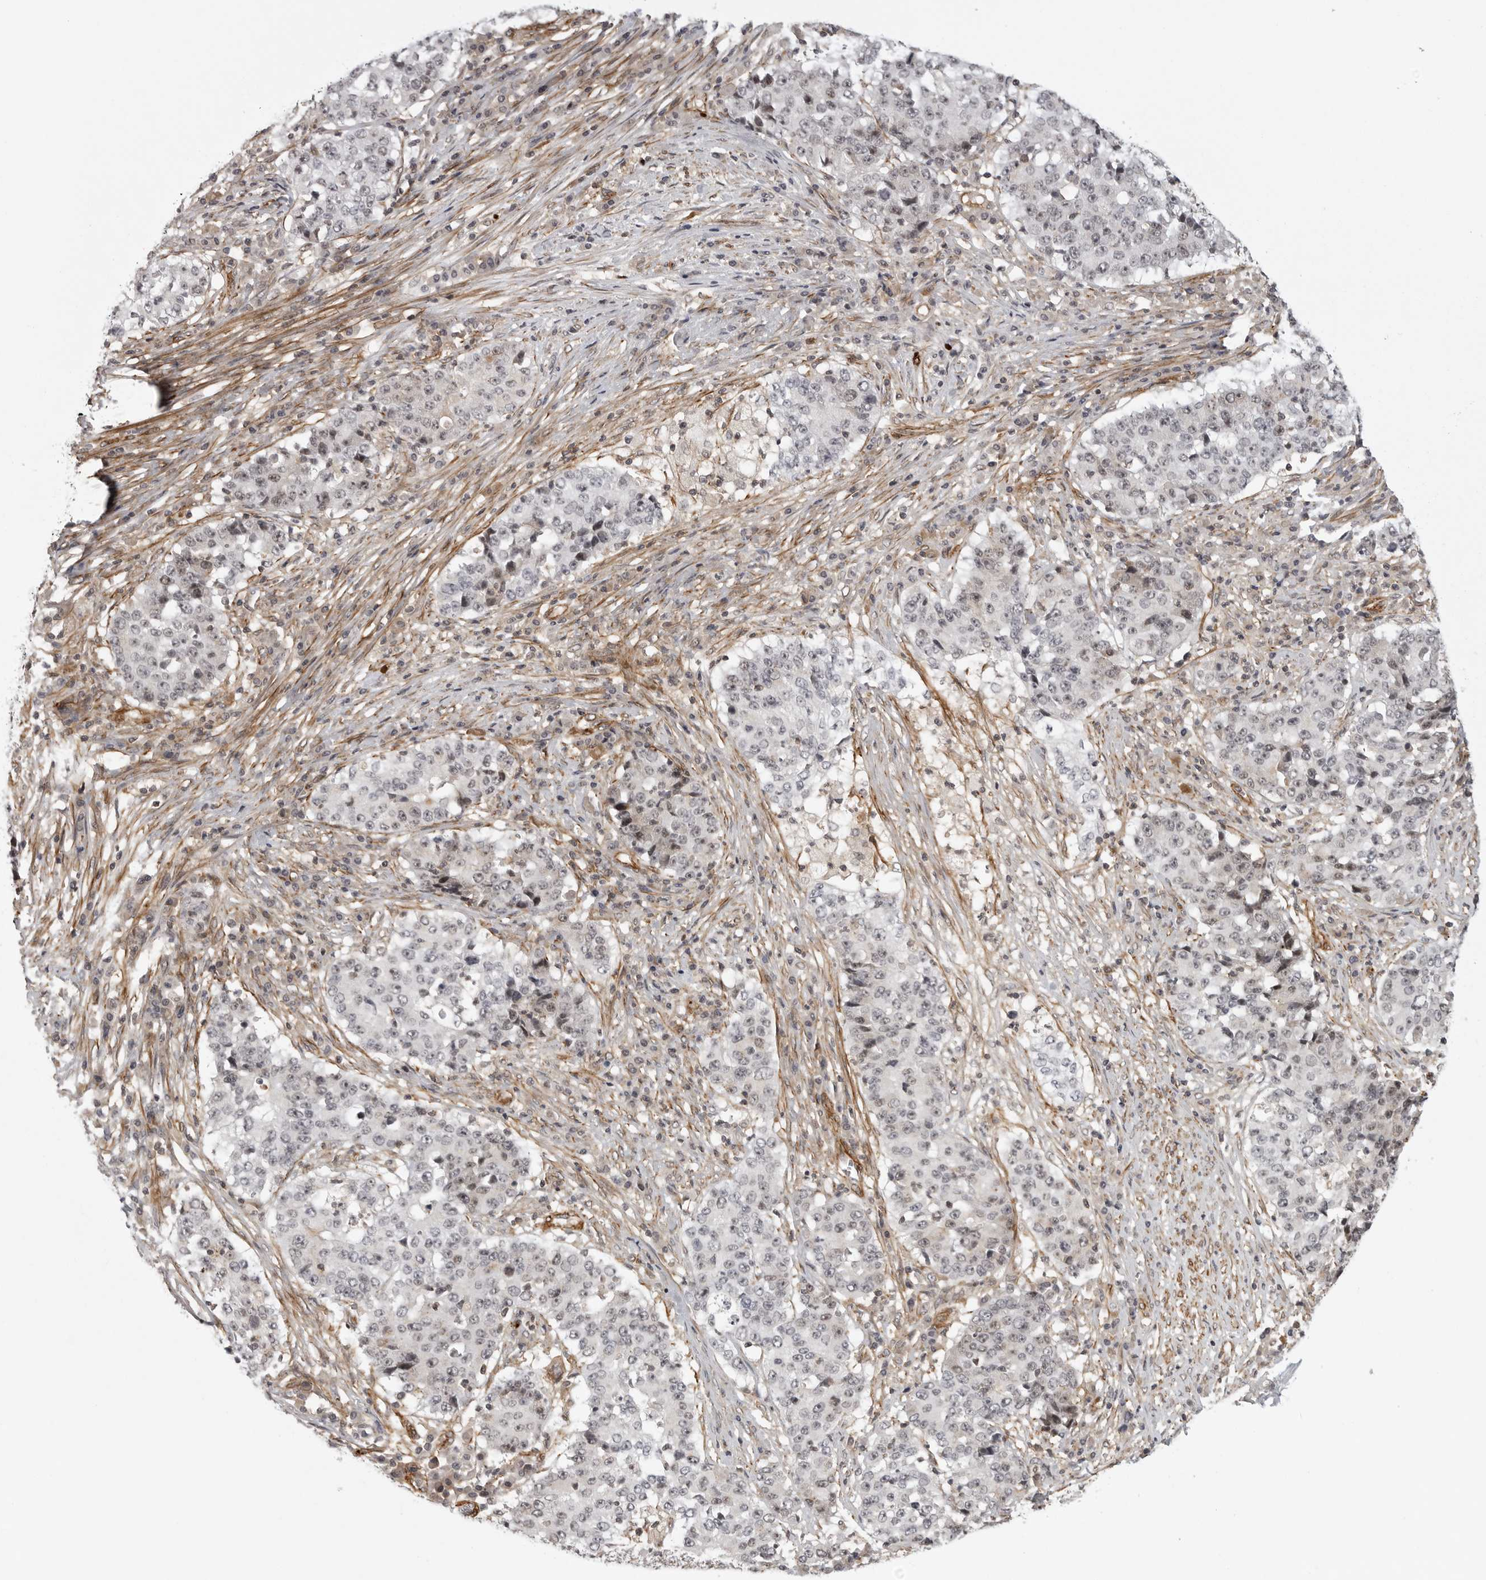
{"staining": {"intensity": "weak", "quantity": "25%-75%", "location": "nuclear"}, "tissue": "stomach cancer", "cell_type": "Tumor cells", "image_type": "cancer", "snomed": [{"axis": "morphology", "description": "Adenocarcinoma, NOS"}, {"axis": "topography", "description": "Stomach"}], "caption": "IHC of human adenocarcinoma (stomach) exhibits low levels of weak nuclear expression in approximately 25%-75% of tumor cells.", "gene": "TUT4", "patient": {"sex": "male", "age": 59}}